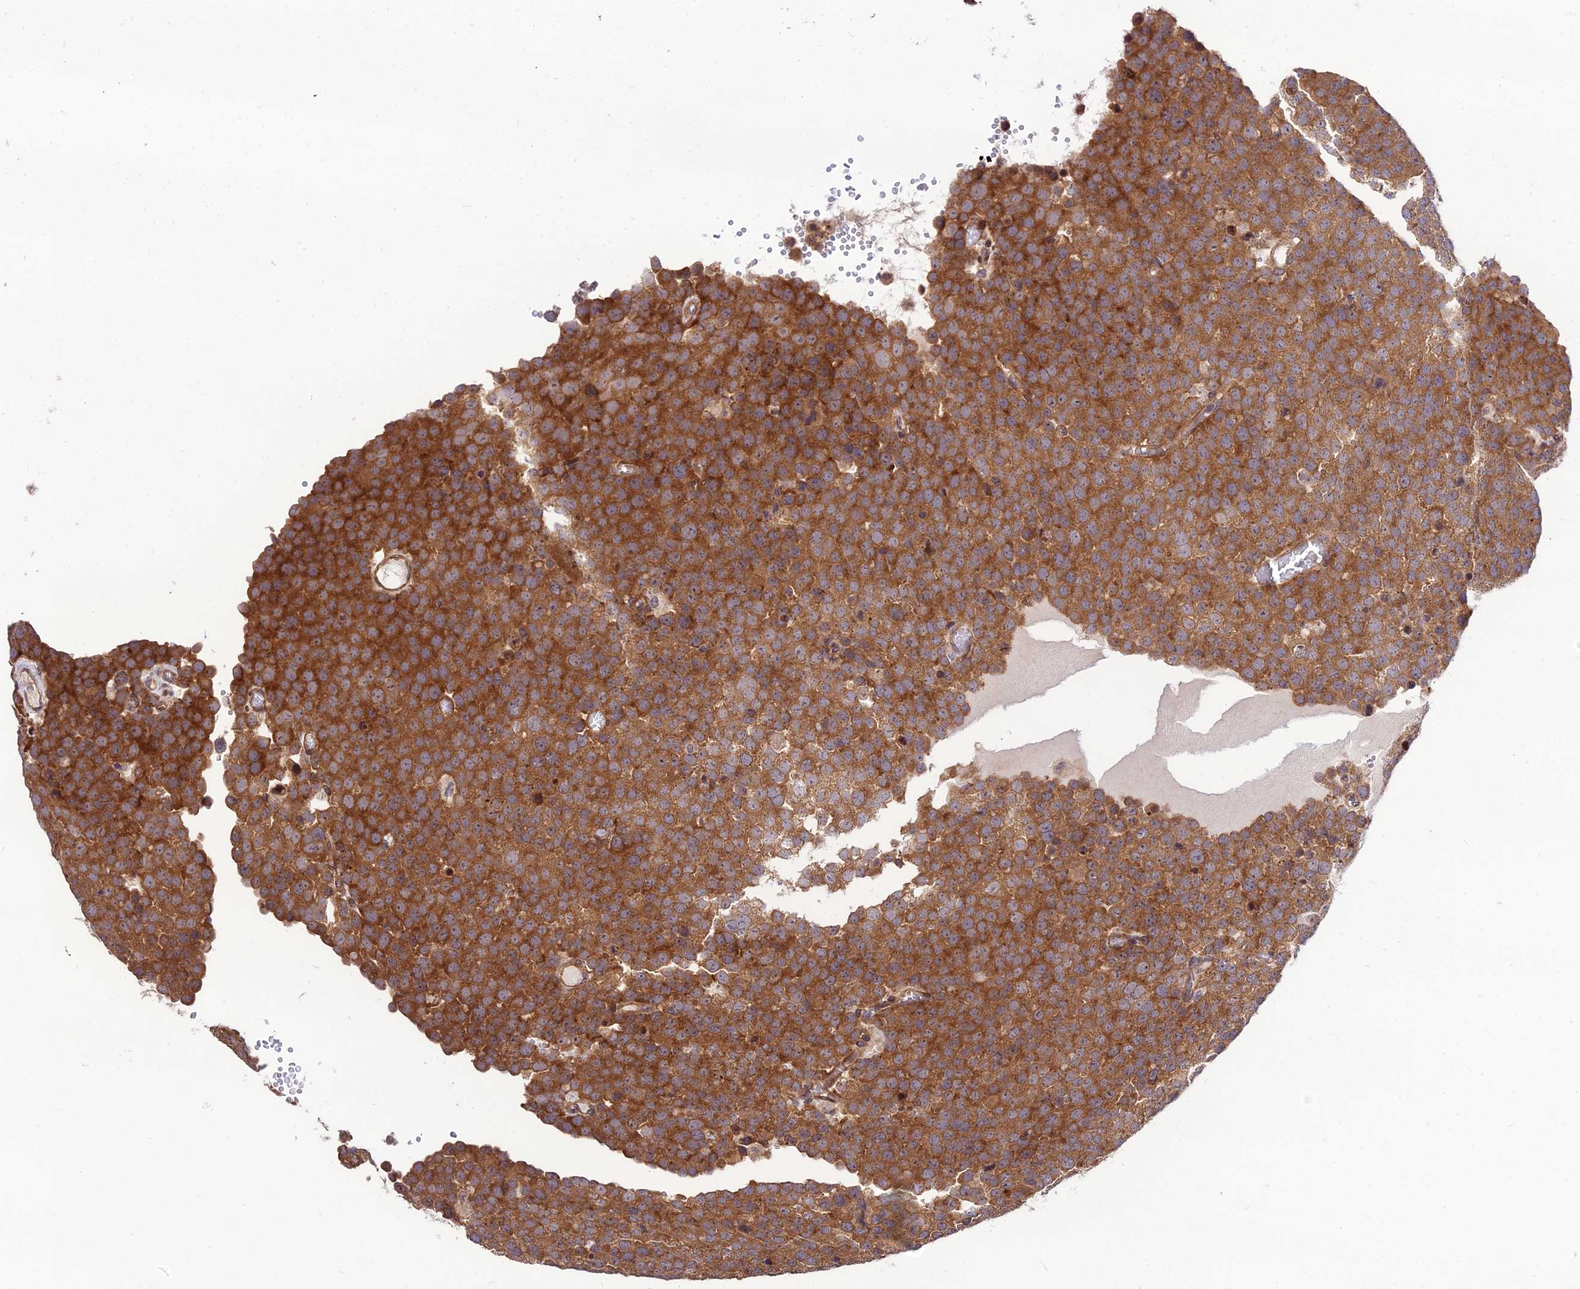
{"staining": {"intensity": "strong", "quantity": ">75%", "location": "cytoplasmic/membranous"}, "tissue": "testis cancer", "cell_type": "Tumor cells", "image_type": "cancer", "snomed": [{"axis": "morphology", "description": "Normal tissue, NOS"}, {"axis": "morphology", "description": "Seminoma, NOS"}, {"axis": "topography", "description": "Testis"}], "caption": "Testis cancer stained with DAB immunohistochemistry exhibits high levels of strong cytoplasmic/membranous staining in about >75% of tumor cells.", "gene": "SMG6", "patient": {"sex": "male", "age": 71}}